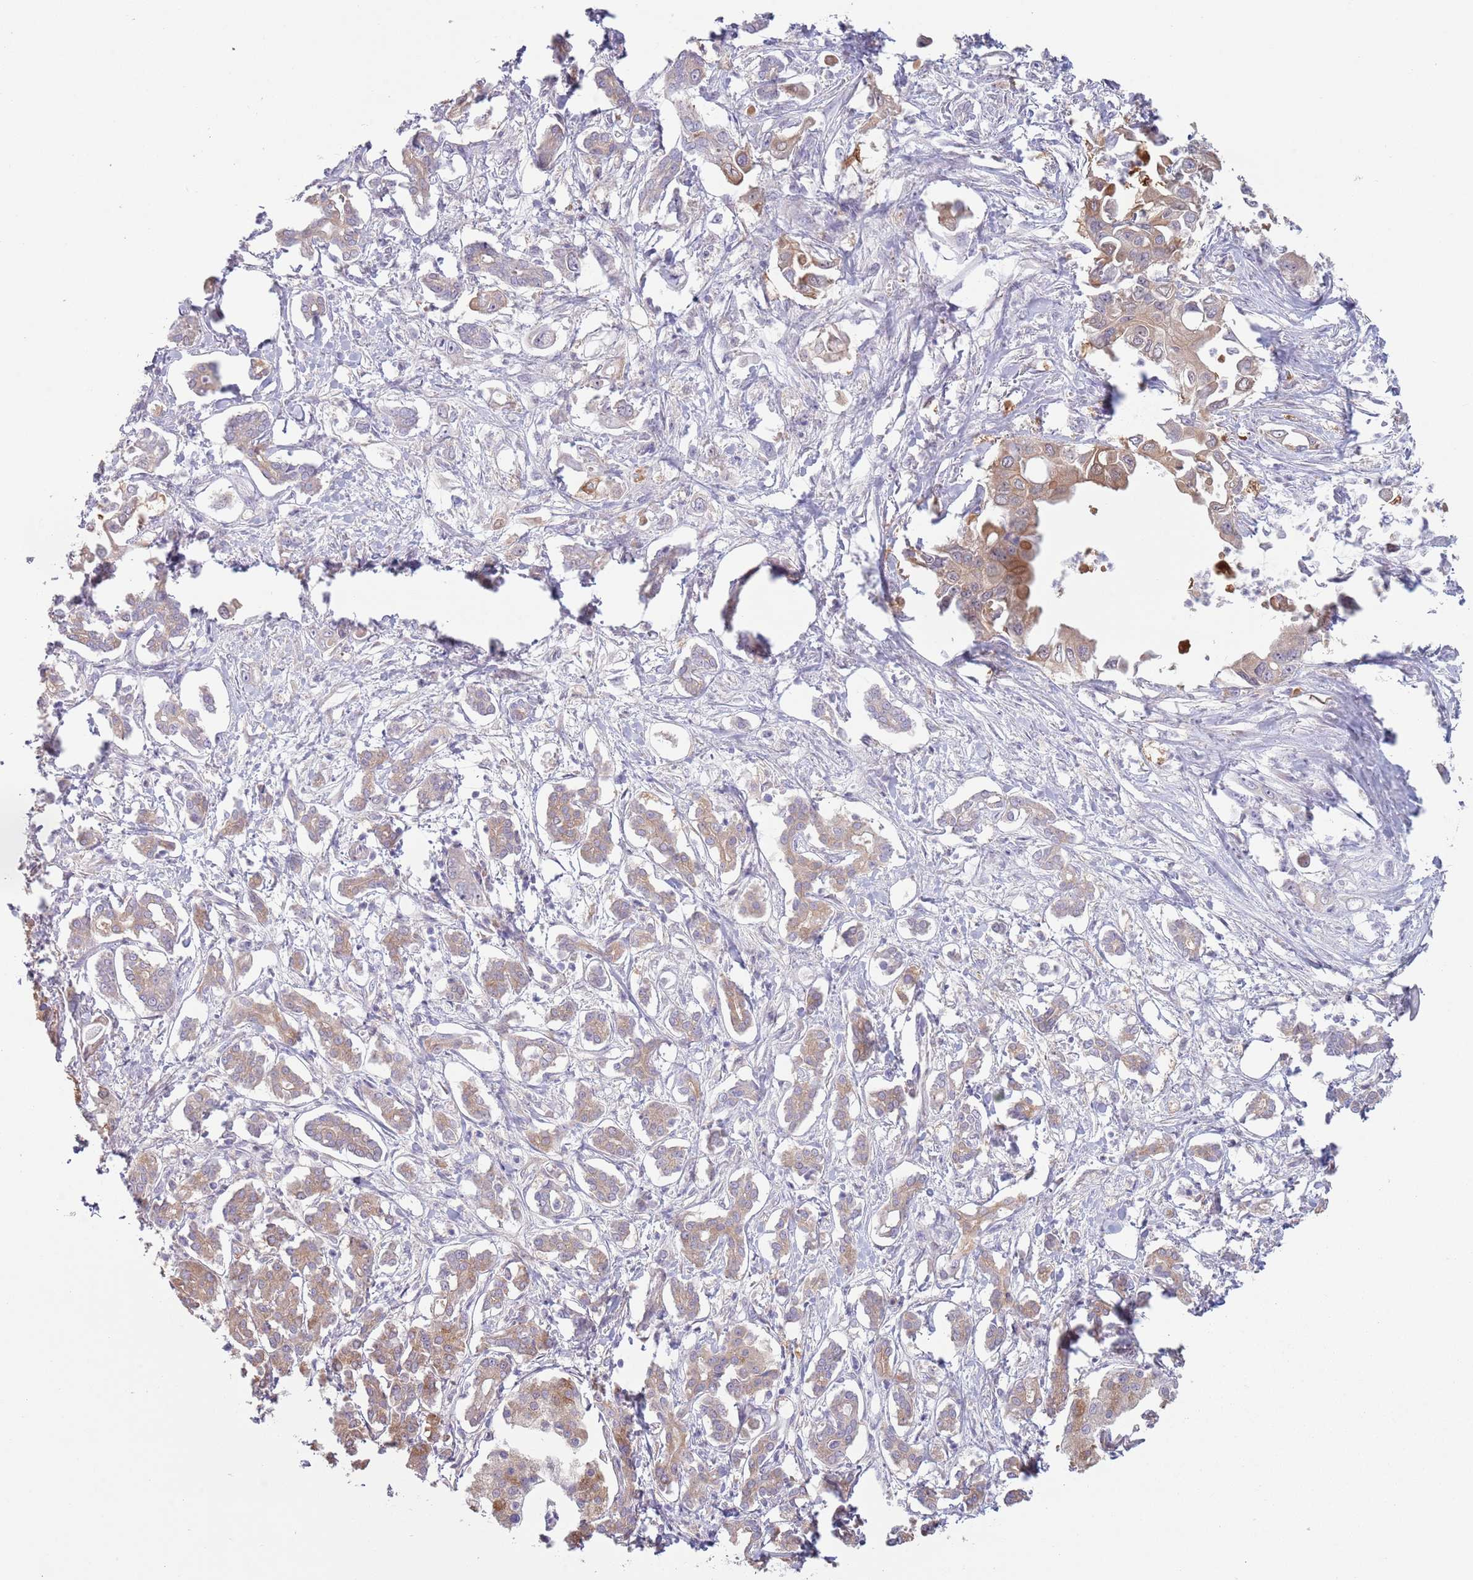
{"staining": {"intensity": "moderate", "quantity": "25%-75%", "location": "cytoplasmic/membranous"}, "tissue": "pancreatic cancer", "cell_type": "Tumor cells", "image_type": "cancer", "snomed": [{"axis": "morphology", "description": "Adenocarcinoma, NOS"}, {"axis": "topography", "description": "Pancreas"}], "caption": "Brown immunohistochemical staining in human adenocarcinoma (pancreatic) reveals moderate cytoplasmic/membranous expression in approximately 25%-75% of tumor cells. (Brightfield microscopy of DAB IHC at high magnification).", "gene": "COQ5", "patient": {"sex": "male", "age": 61}}